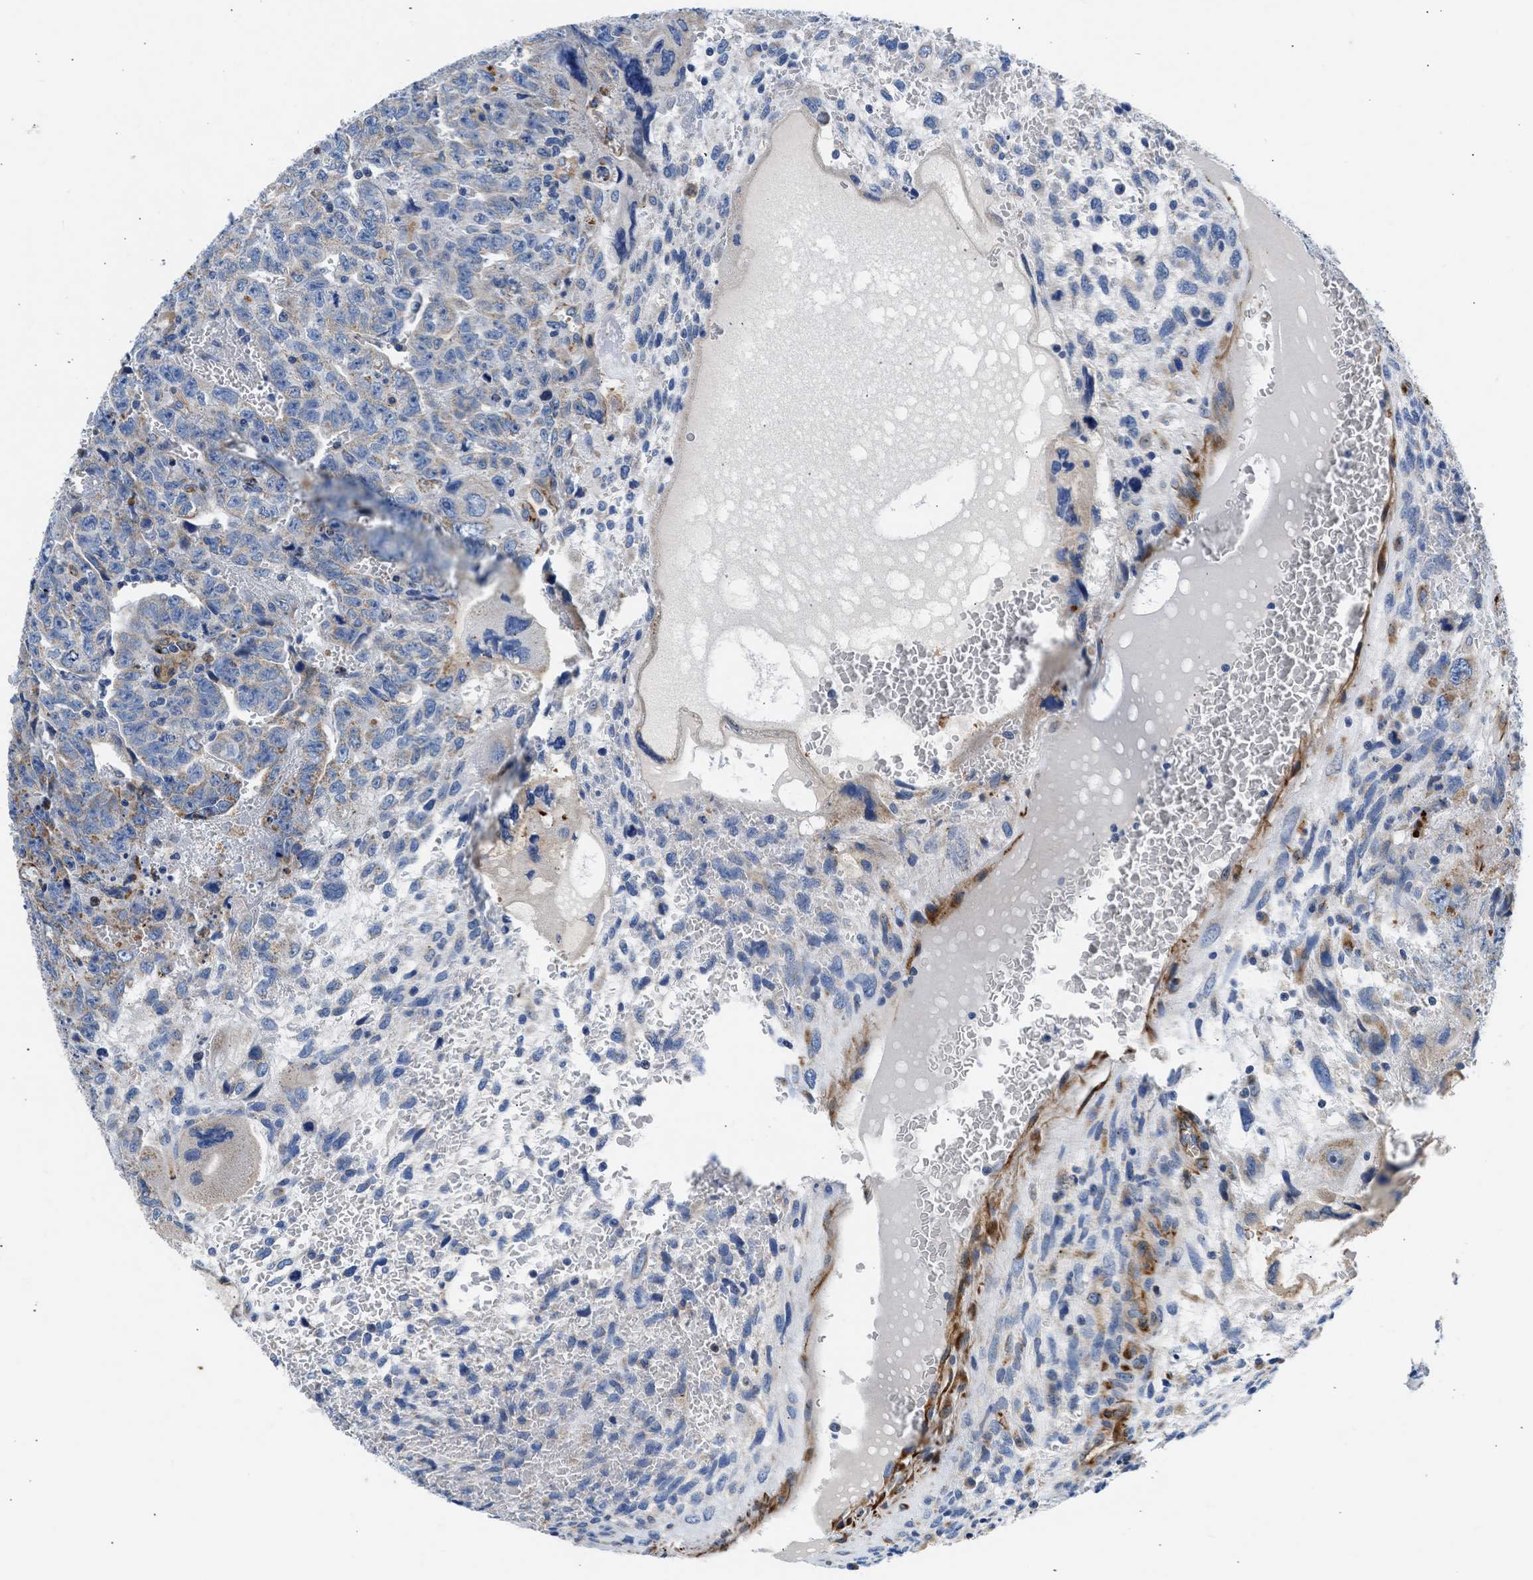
{"staining": {"intensity": "moderate", "quantity": "<25%", "location": "cytoplasmic/membranous"}, "tissue": "testis cancer", "cell_type": "Tumor cells", "image_type": "cancer", "snomed": [{"axis": "morphology", "description": "Carcinoma, Embryonal, NOS"}, {"axis": "topography", "description": "Testis"}], "caption": "Human testis cancer stained with a protein marker demonstrates moderate staining in tumor cells.", "gene": "ULK4", "patient": {"sex": "male", "age": 28}}